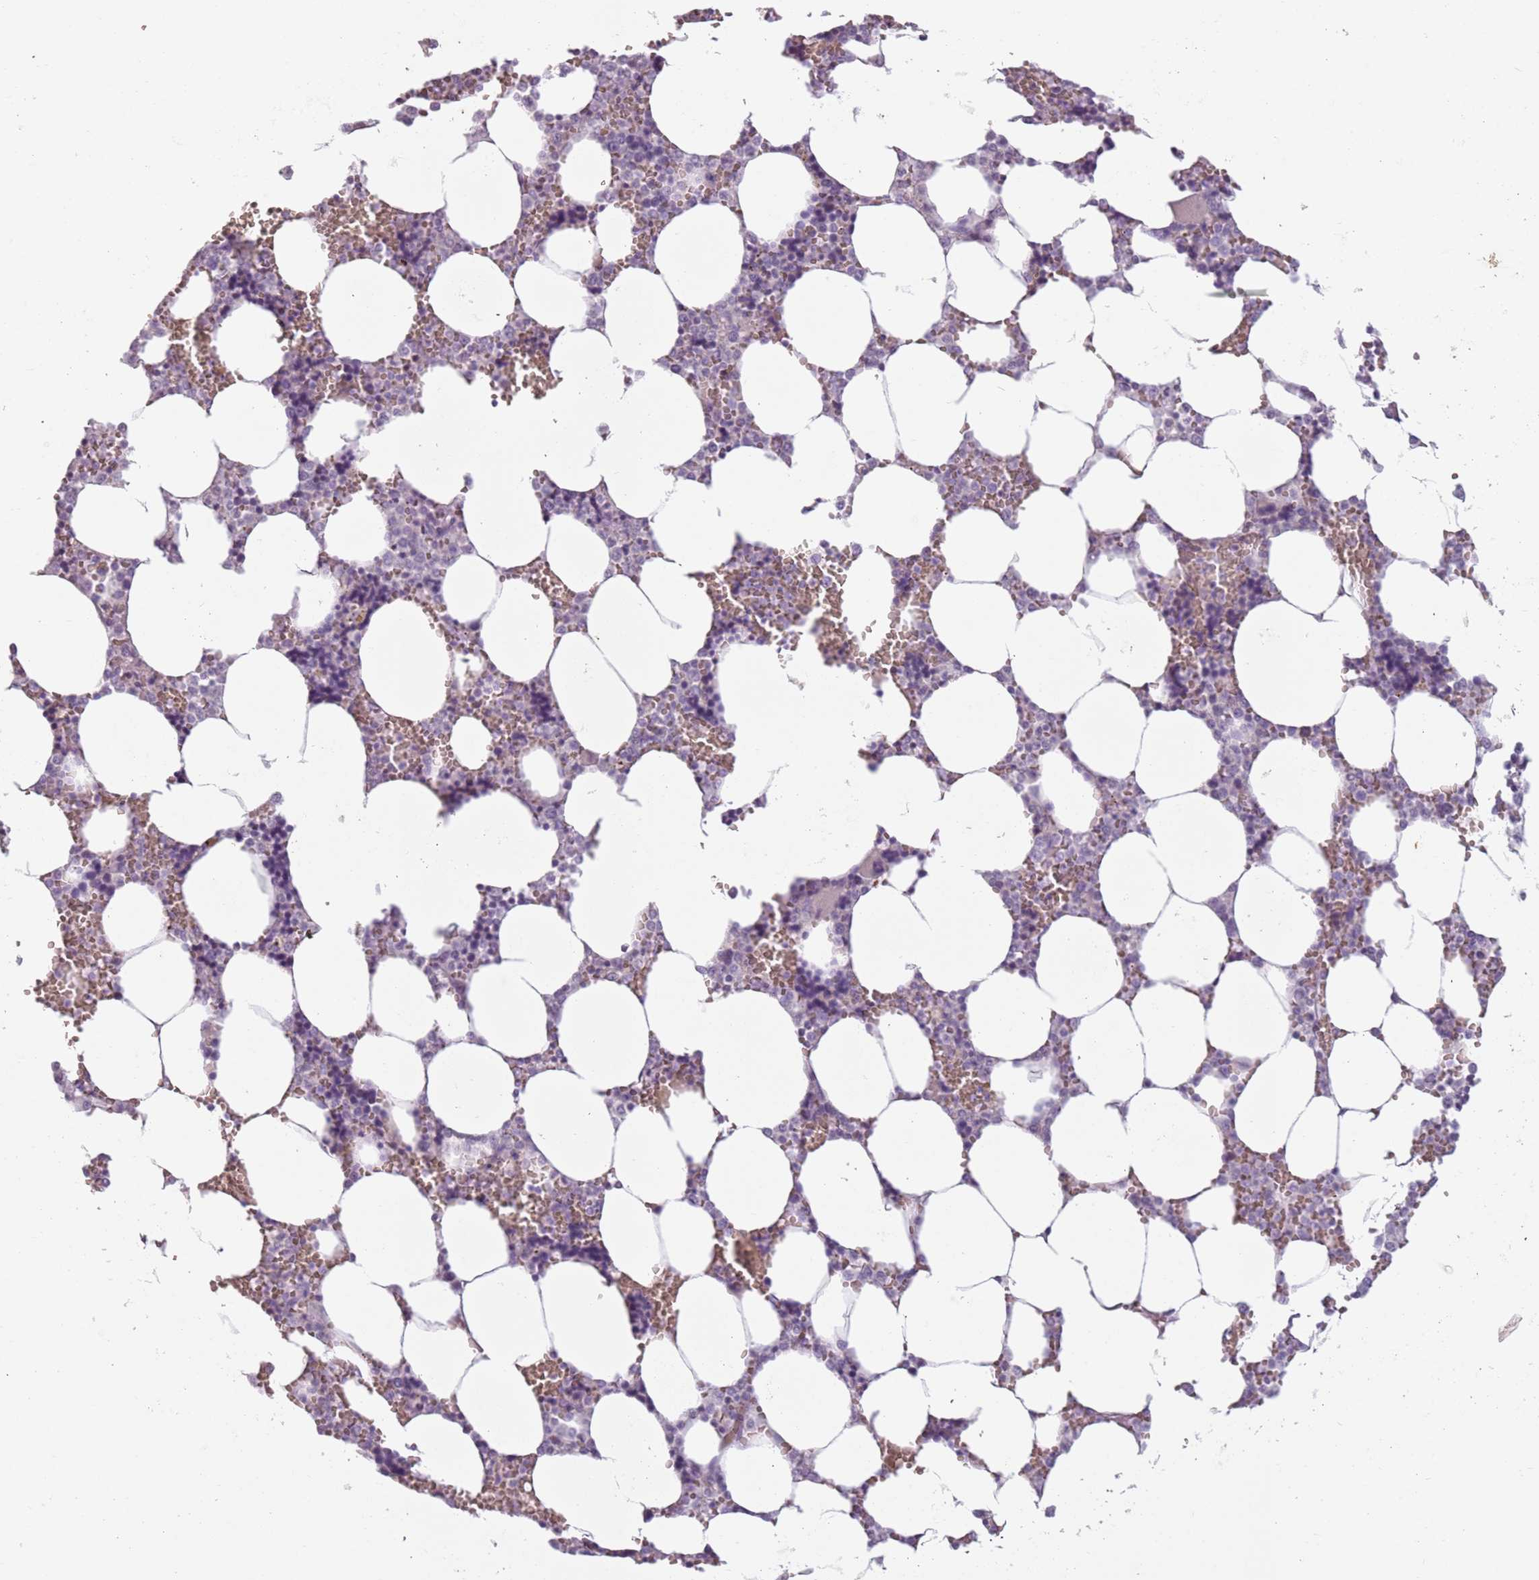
{"staining": {"intensity": "weak", "quantity": "<25%", "location": "cytoplasmic/membranous"}, "tissue": "bone marrow", "cell_type": "Hematopoietic cells", "image_type": "normal", "snomed": [{"axis": "morphology", "description": "Normal tissue, NOS"}, {"axis": "topography", "description": "Bone marrow"}], "caption": "Benign bone marrow was stained to show a protein in brown. There is no significant expression in hematopoietic cells. Nuclei are stained in blue.", "gene": "MEGF8", "patient": {"sex": "male", "age": 64}}